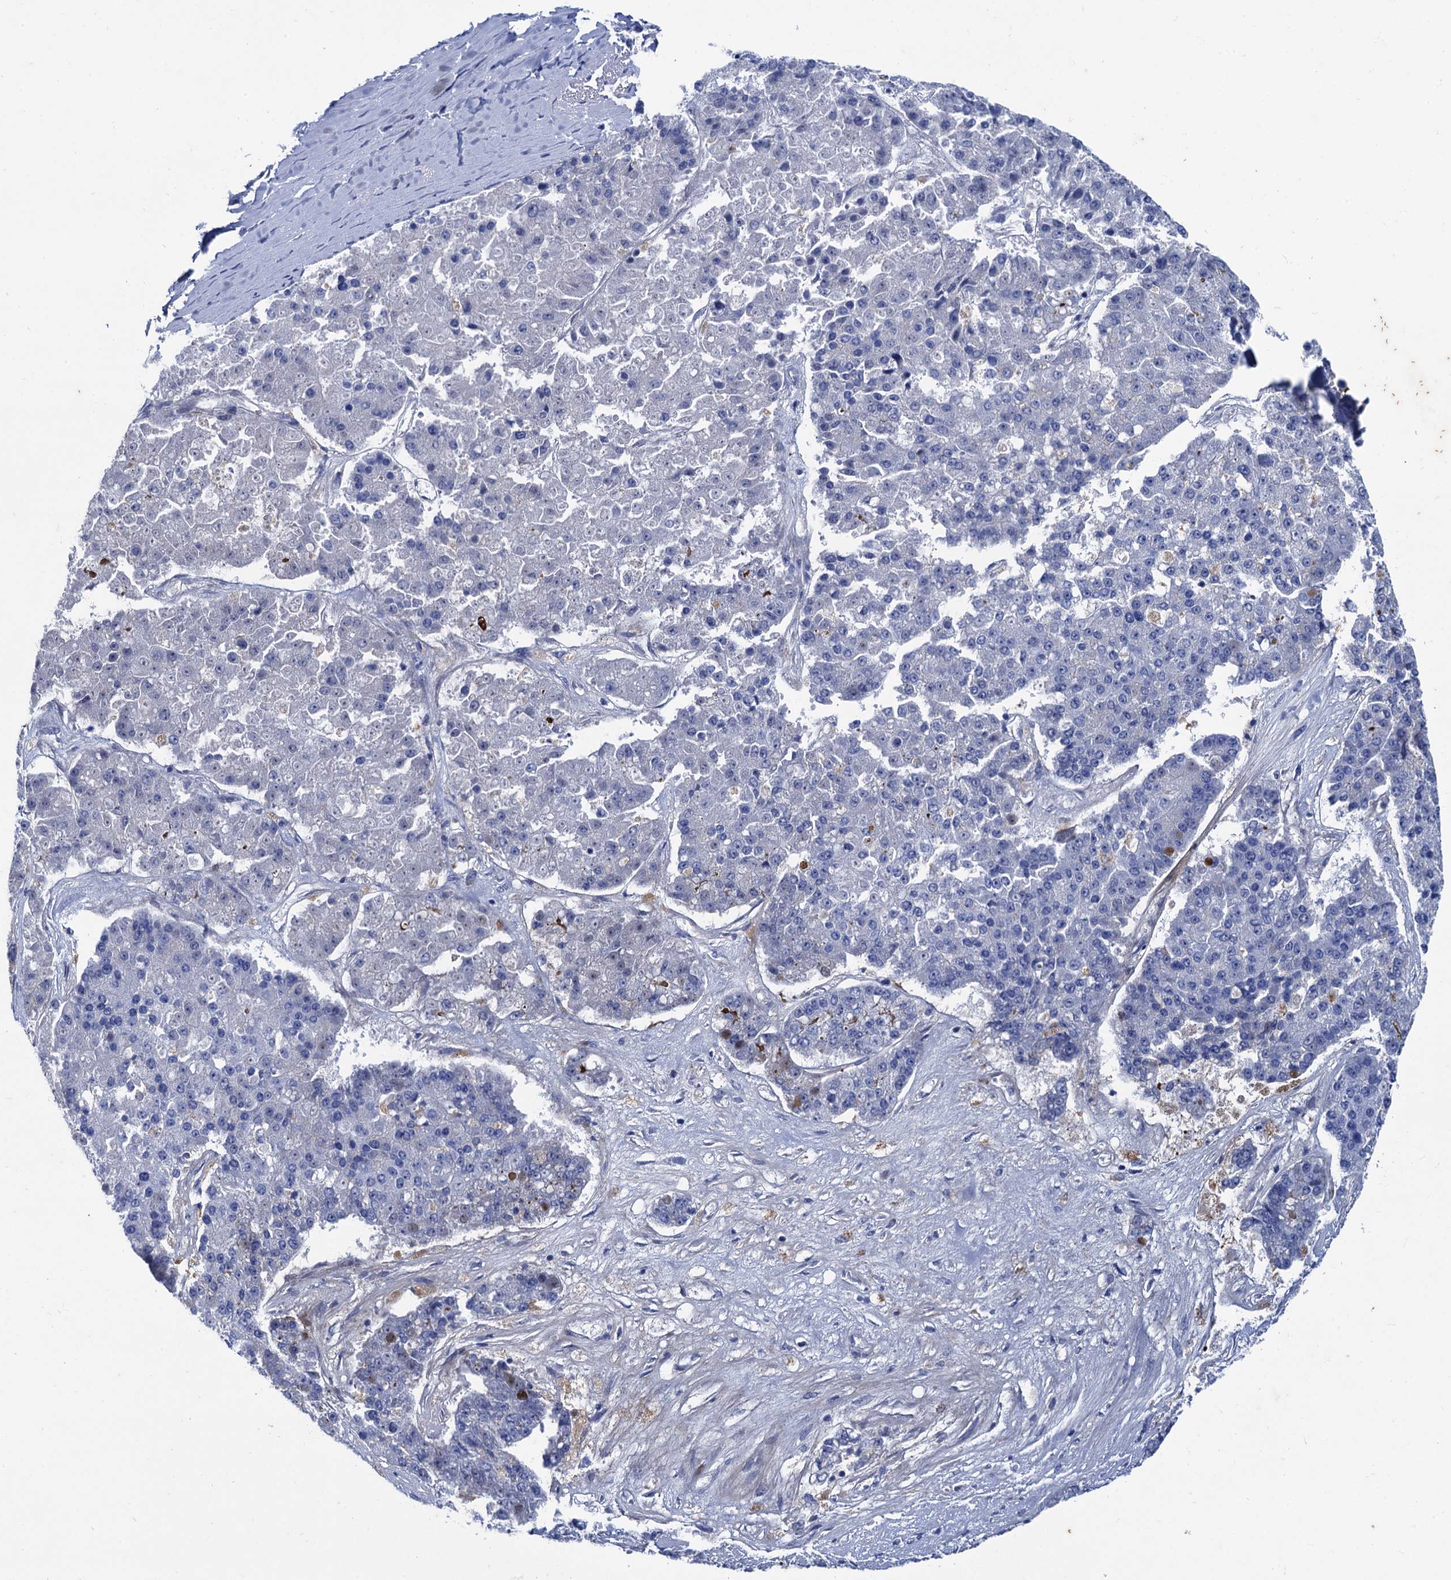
{"staining": {"intensity": "negative", "quantity": "none", "location": "none"}, "tissue": "pancreatic cancer", "cell_type": "Tumor cells", "image_type": "cancer", "snomed": [{"axis": "morphology", "description": "Adenocarcinoma, NOS"}, {"axis": "topography", "description": "Pancreas"}], "caption": "High magnification brightfield microscopy of adenocarcinoma (pancreatic) stained with DAB (3,3'-diaminobenzidine) (brown) and counterstained with hematoxylin (blue): tumor cells show no significant staining.", "gene": "TMEM72", "patient": {"sex": "male", "age": 50}}